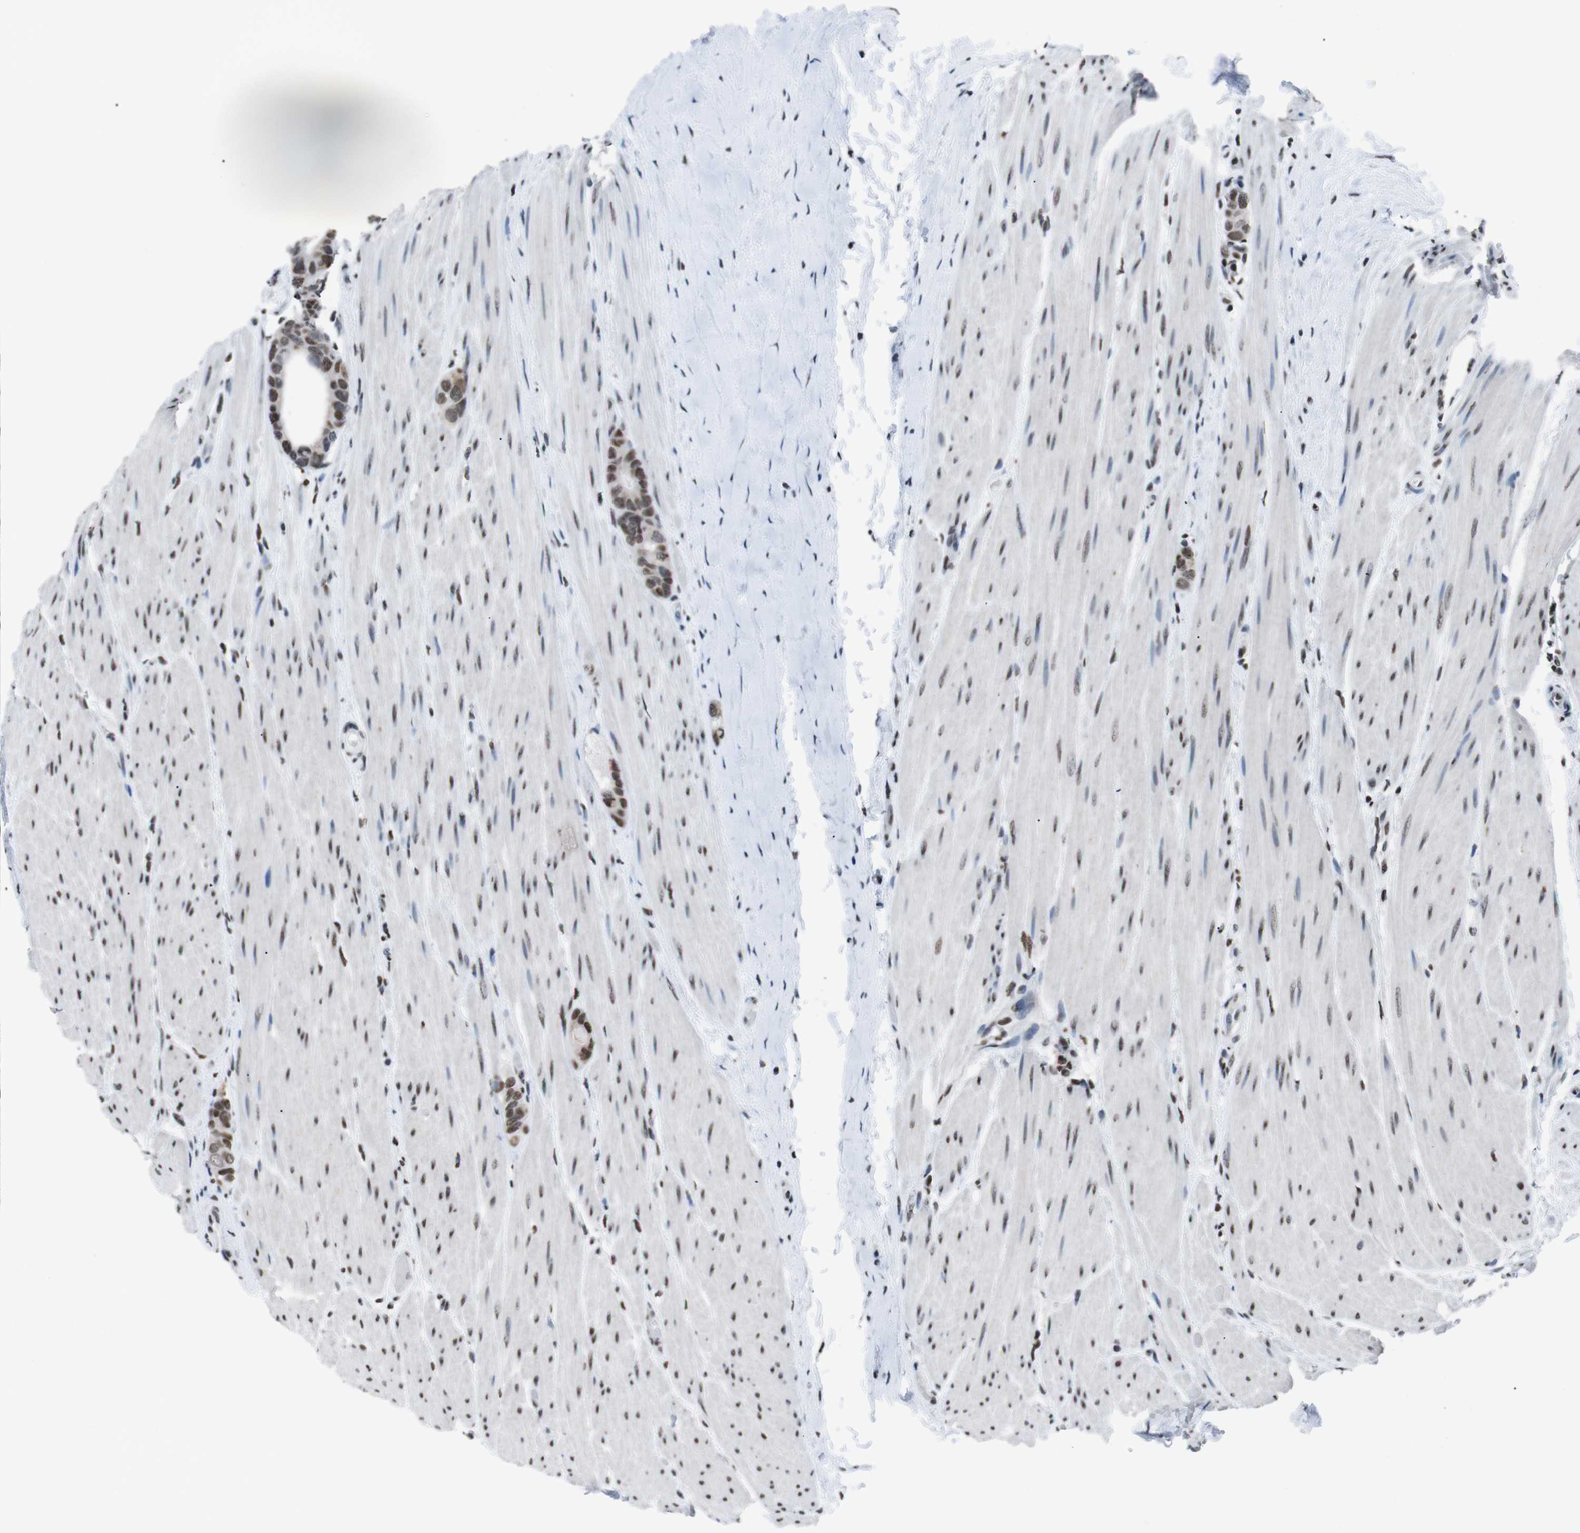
{"staining": {"intensity": "moderate", "quantity": ">75%", "location": "nuclear"}, "tissue": "colorectal cancer", "cell_type": "Tumor cells", "image_type": "cancer", "snomed": [{"axis": "morphology", "description": "Adenocarcinoma, NOS"}, {"axis": "topography", "description": "Rectum"}], "caption": "This photomicrograph shows IHC staining of adenocarcinoma (colorectal), with medium moderate nuclear positivity in about >75% of tumor cells.", "gene": "PIP4P2", "patient": {"sex": "male", "age": 51}}